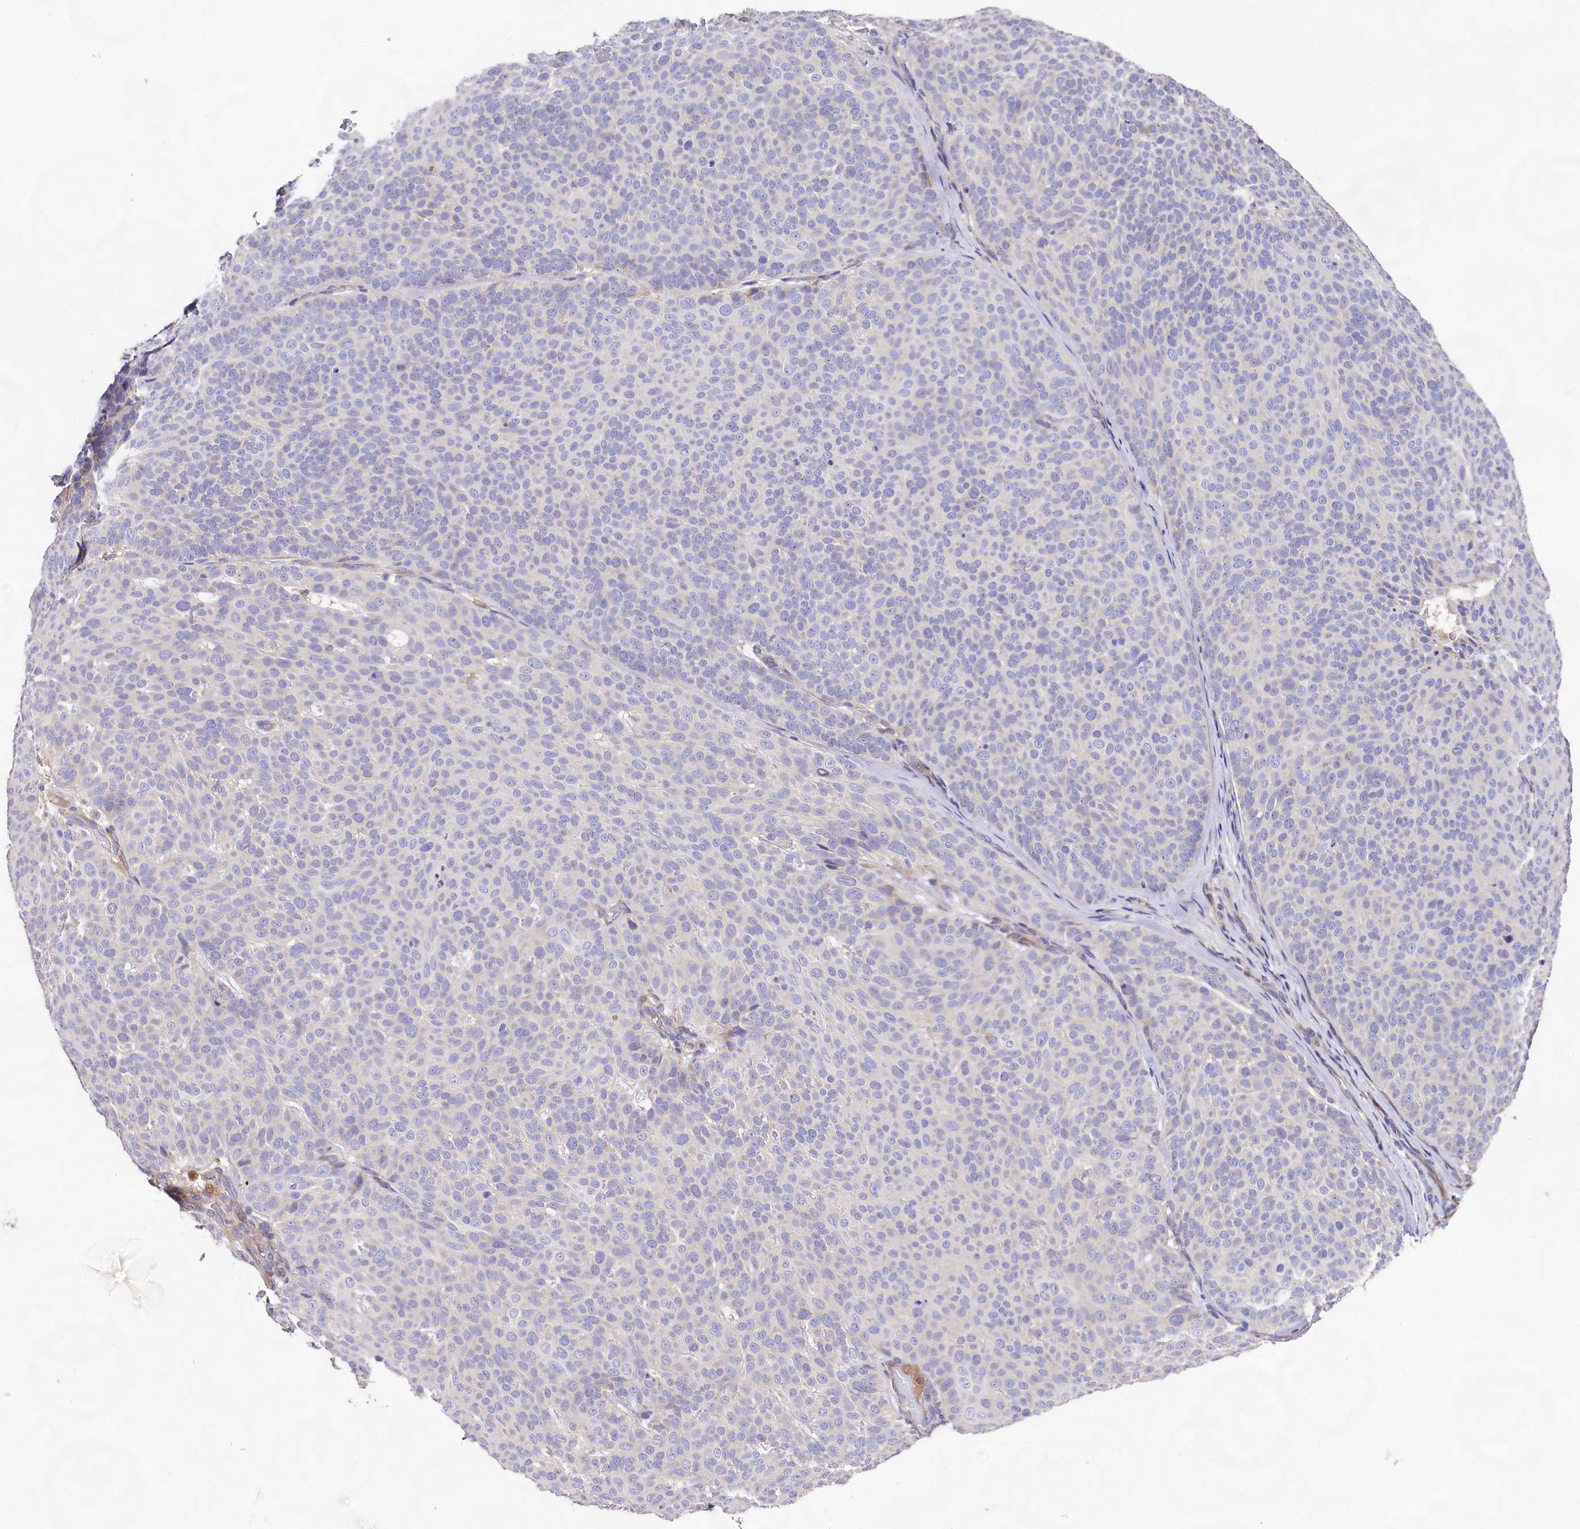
{"staining": {"intensity": "negative", "quantity": "none", "location": "none"}, "tissue": "skin cancer", "cell_type": "Tumor cells", "image_type": "cancer", "snomed": [{"axis": "morphology", "description": "Basal cell carcinoma"}, {"axis": "topography", "description": "Skin"}], "caption": "This image is of skin cancer stained with immunohistochemistry (IHC) to label a protein in brown with the nuclei are counter-stained blue. There is no staining in tumor cells.", "gene": "DMXL2", "patient": {"sex": "male", "age": 85}}